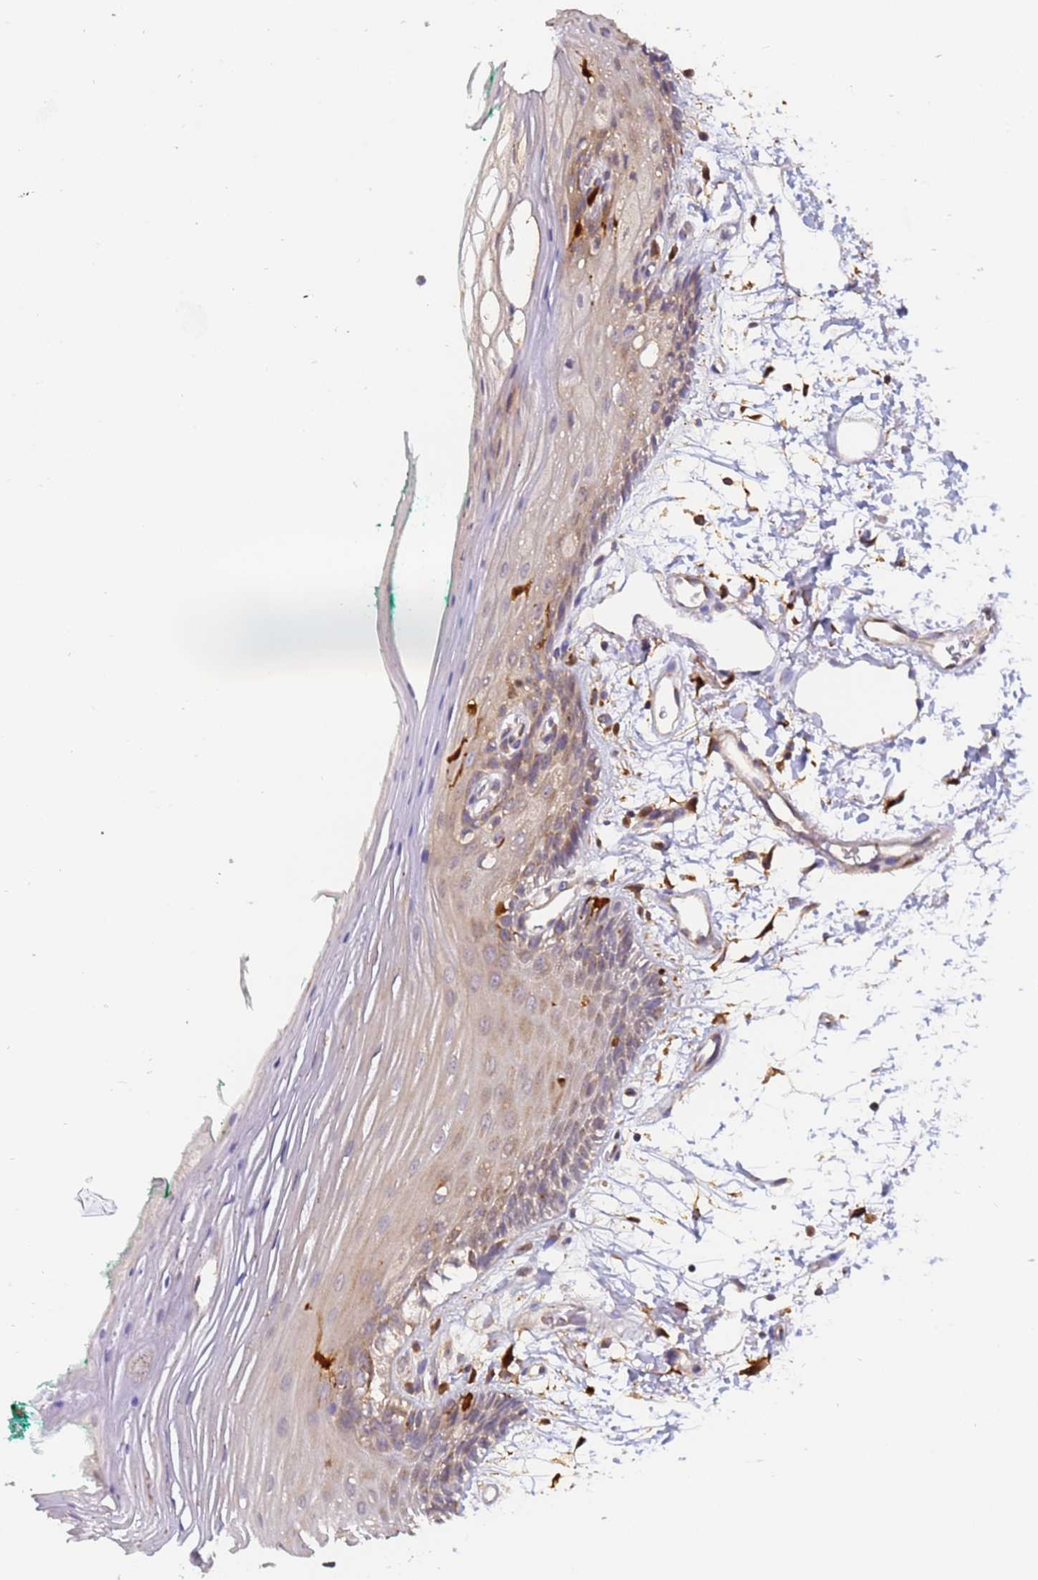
{"staining": {"intensity": "weak", "quantity": "25%-75%", "location": "cytoplasmic/membranous"}, "tissue": "oral mucosa", "cell_type": "Squamous epithelial cells", "image_type": "normal", "snomed": [{"axis": "morphology", "description": "Normal tissue, NOS"}, {"axis": "topography", "description": "Skeletal muscle"}, {"axis": "topography", "description": "Oral tissue"}, {"axis": "topography", "description": "Peripheral nerve tissue"}], "caption": "Approximately 25%-75% of squamous epithelial cells in normal human oral mucosa show weak cytoplasmic/membranous protein staining as visualized by brown immunohistochemical staining.", "gene": "M6PR", "patient": {"sex": "female", "age": 84}}